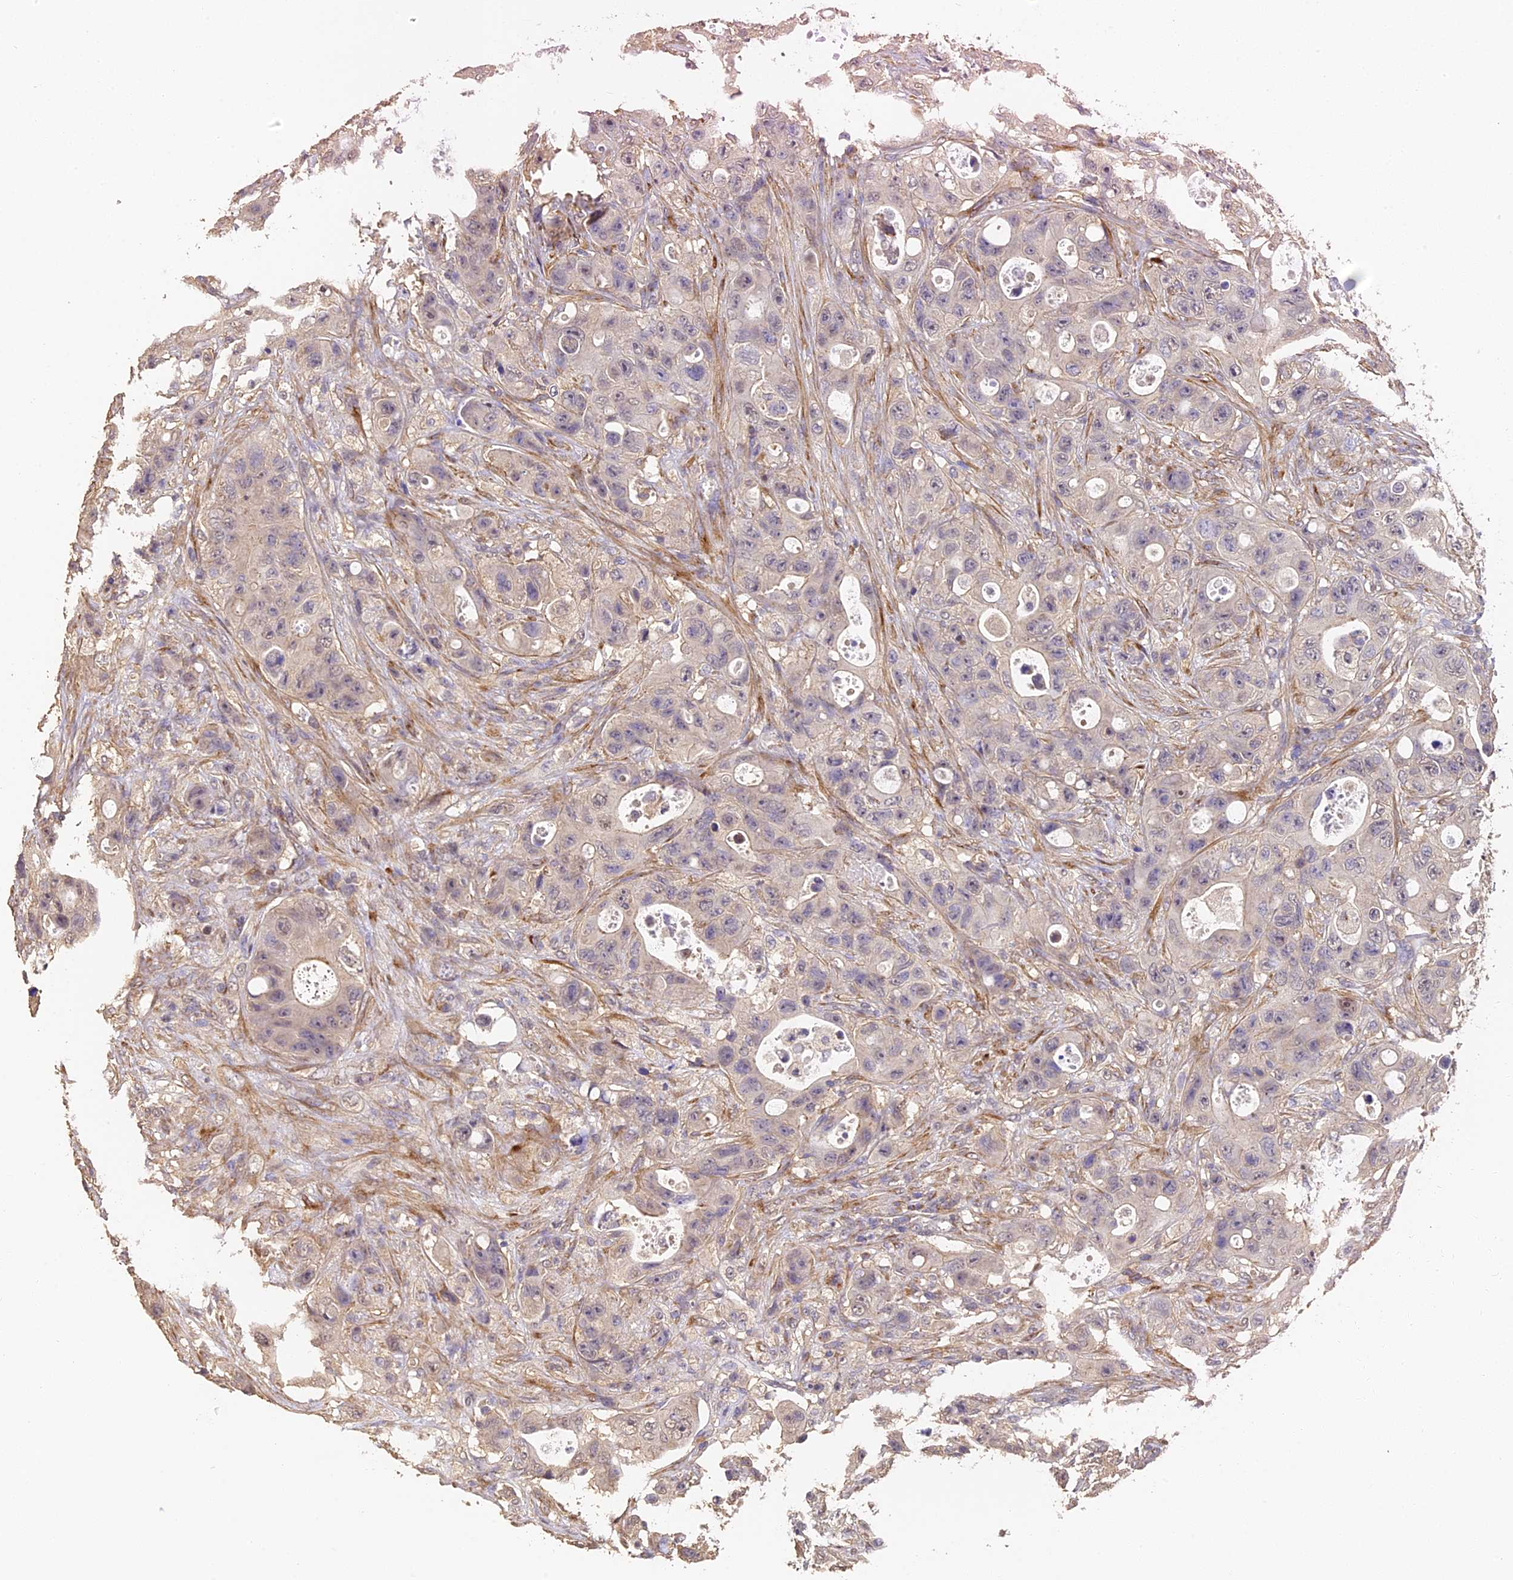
{"staining": {"intensity": "negative", "quantity": "none", "location": "none"}, "tissue": "colorectal cancer", "cell_type": "Tumor cells", "image_type": "cancer", "snomed": [{"axis": "morphology", "description": "Adenocarcinoma, NOS"}, {"axis": "topography", "description": "Colon"}], "caption": "The immunohistochemistry (IHC) photomicrograph has no significant expression in tumor cells of colorectal adenocarcinoma tissue.", "gene": "SLC11A1", "patient": {"sex": "female", "age": 46}}